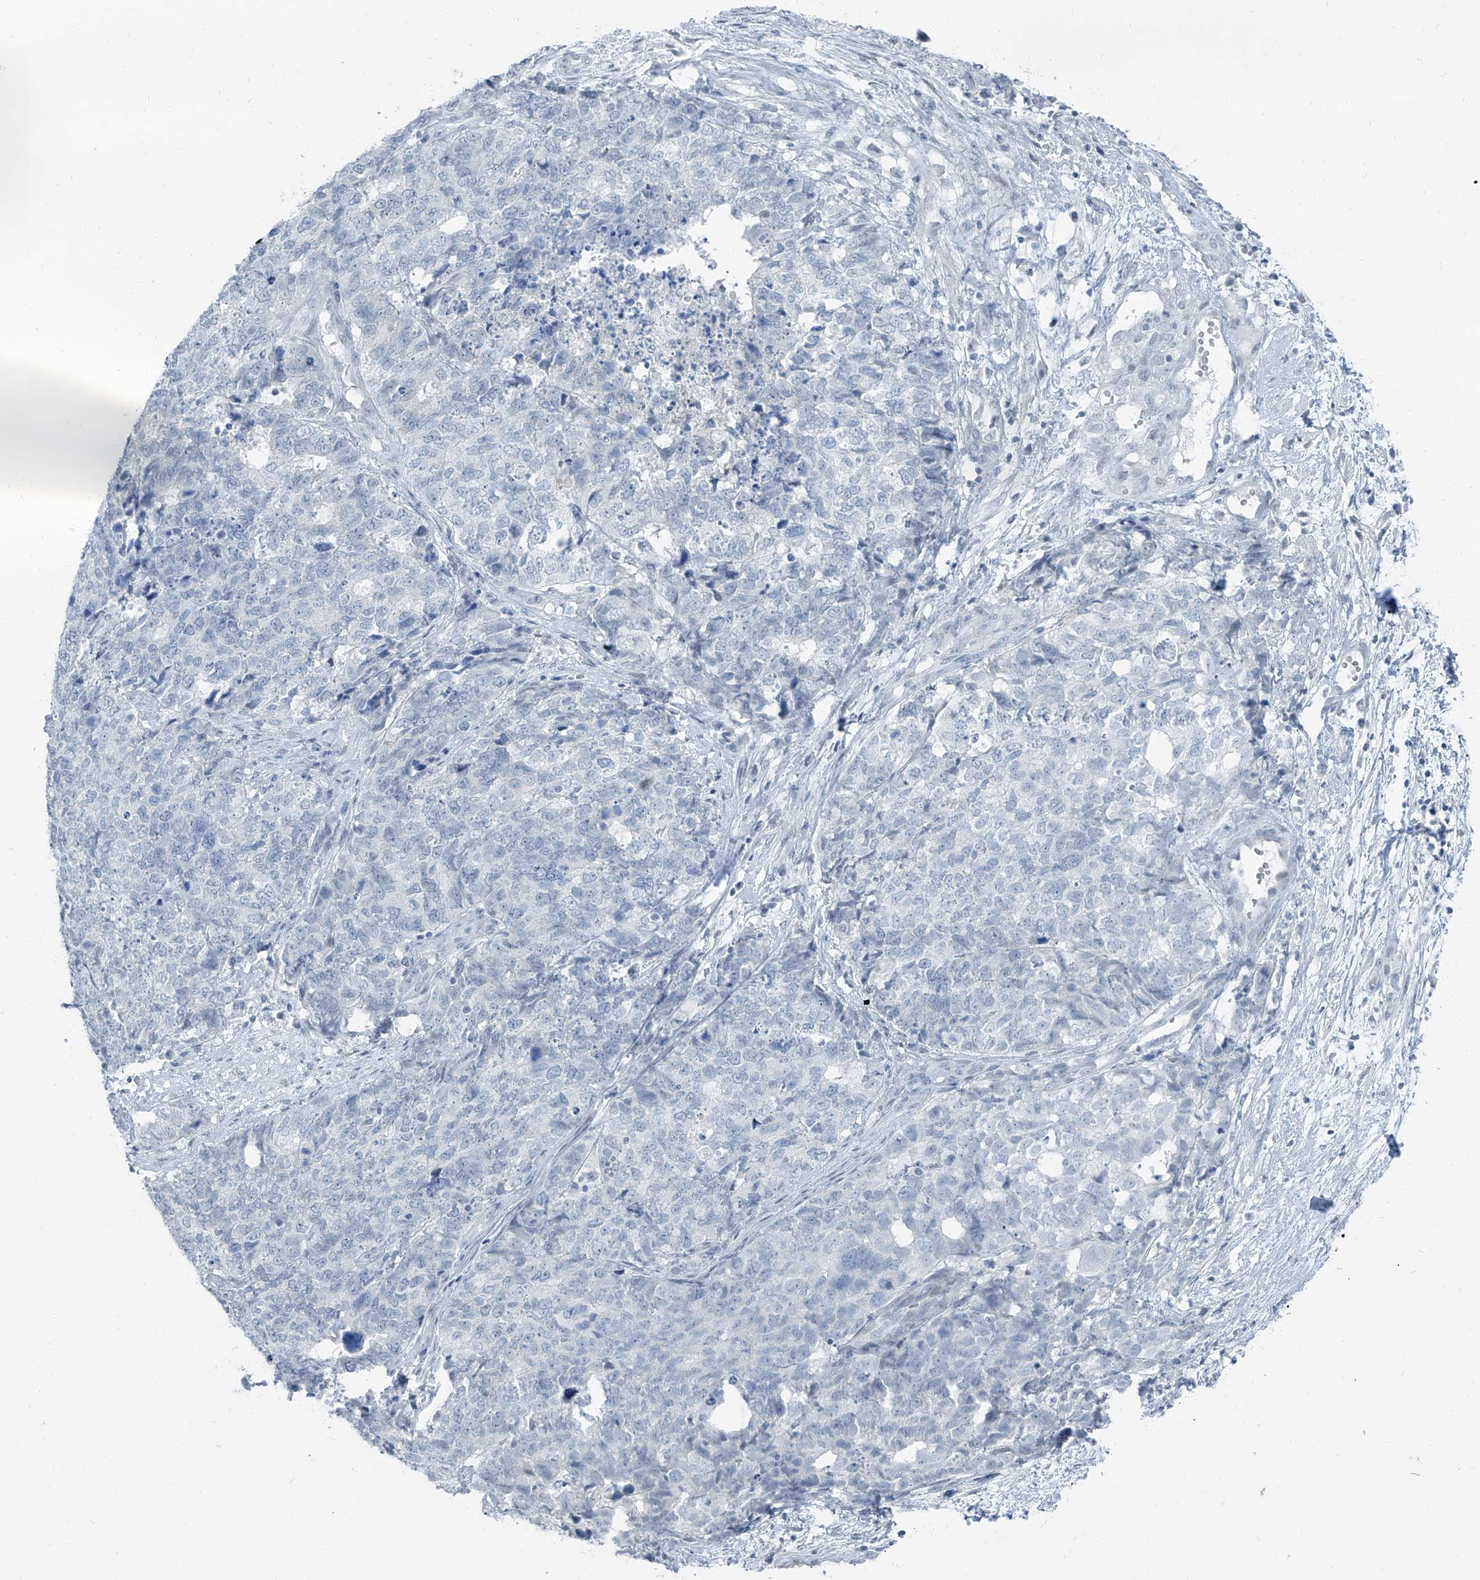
{"staining": {"intensity": "negative", "quantity": "none", "location": "none"}, "tissue": "cervical cancer", "cell_type": "Tumor cells", "image_type": "cancer", "snomed": [{"axis": "morphology", "description": "Squamous cell carcinoma, NOS"}, {"axis": "topography", "description": "Cervix"}], "caption": "Immunohistochemical staining of human cervical cancer displays no significant expression in tumor cells.", "gene": "RGN", "patient": {"sex": "female", "age": 63}}